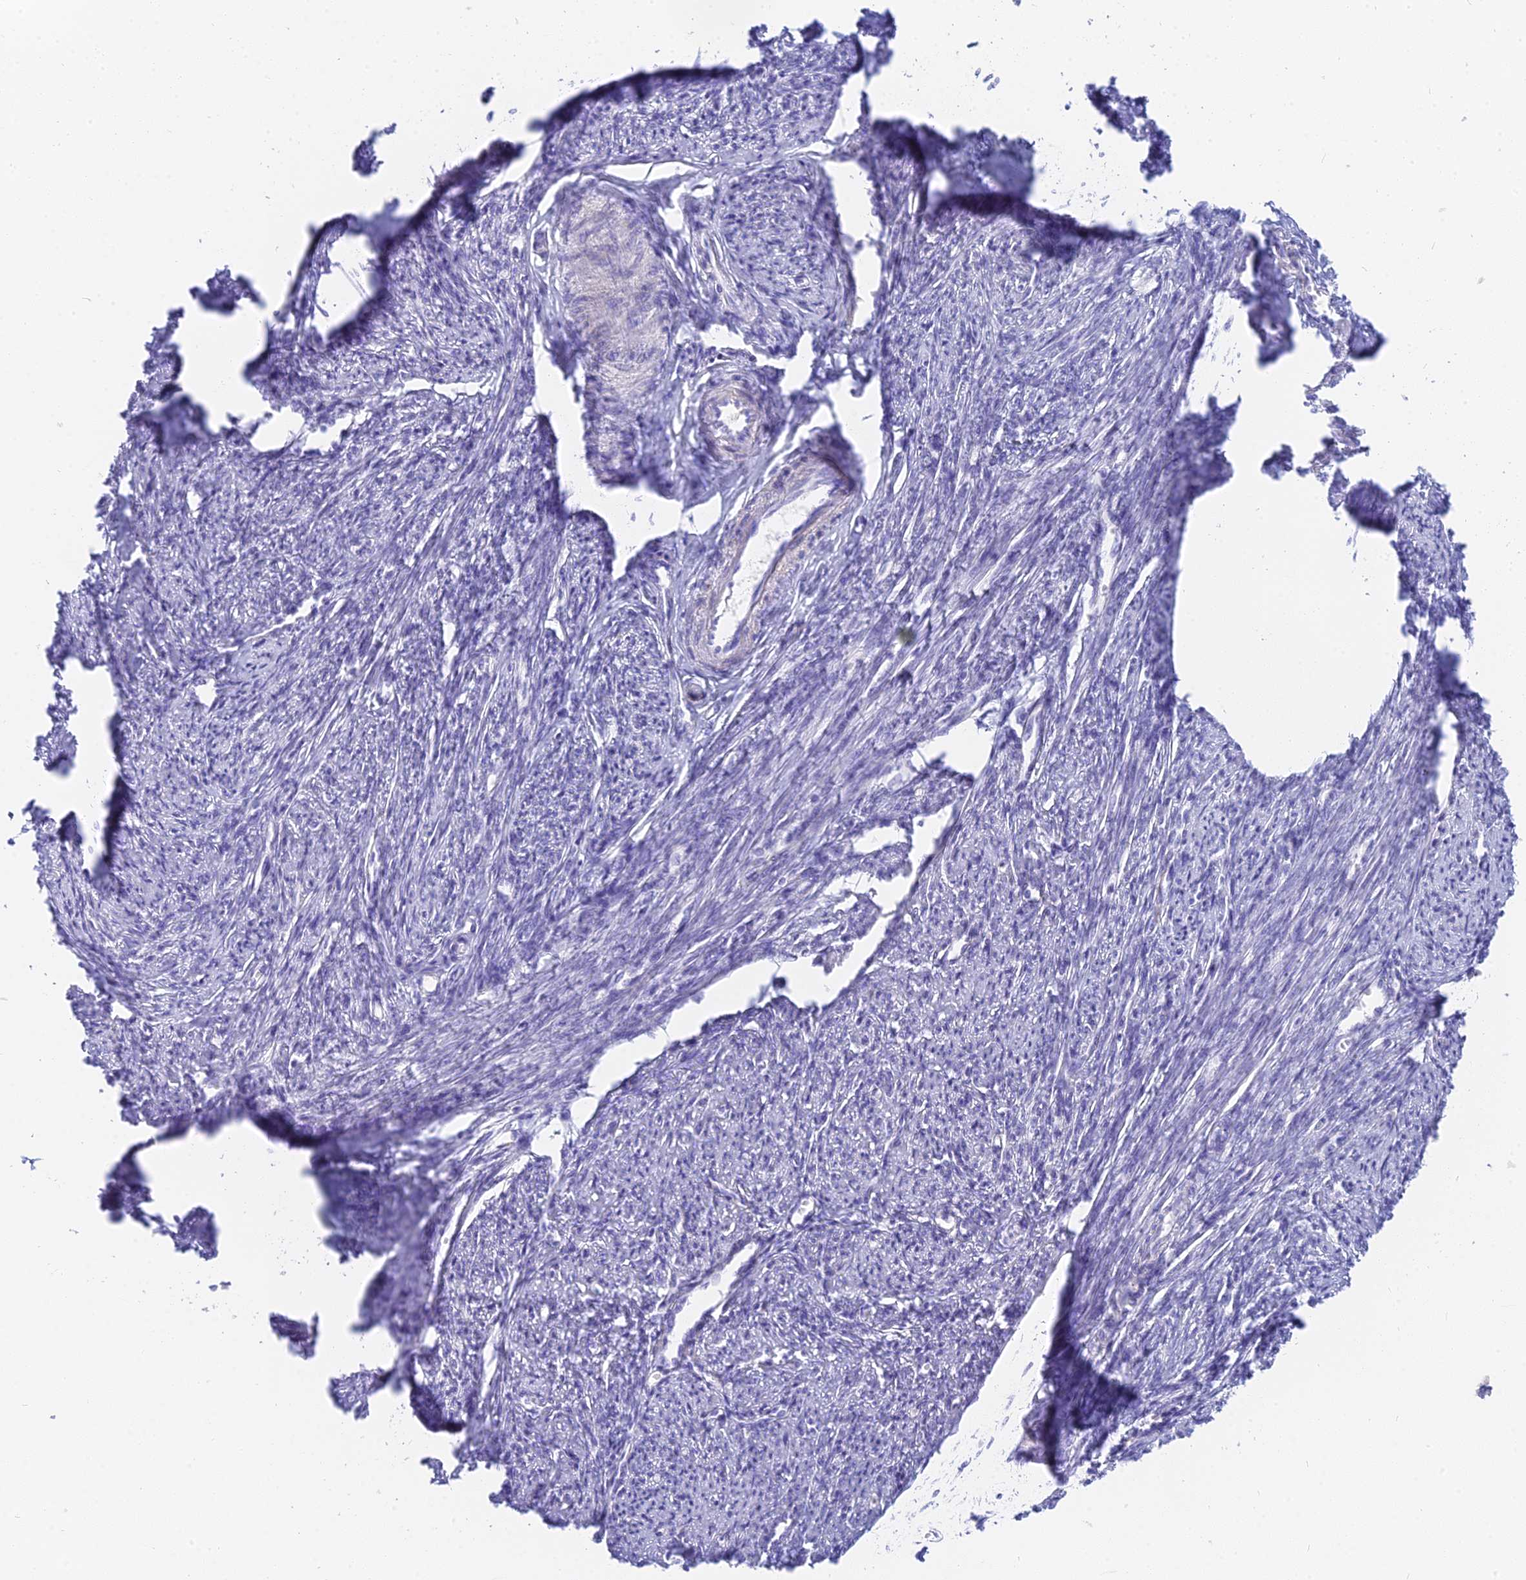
{"staining": {"intensity": "negative", "quantity": "none", "location": "none"}, "tissue": "smooth muscle", "cell_type": "Smooth muscle cells", "image_type": "normal", "snomed": [{"axis": "morphology", "description": "Normal tissue, NOS"}, {"axis": "topography", "description": "Smooth muscle"}, {"axis": "topography", "description": "Uterus"}], "caption": "Histopathology image shows no protein staining in smooth muscle cells of normal smooth muscle.", "gene": "SLC36A2", "patient": {"sex": "female", "age": 59}}